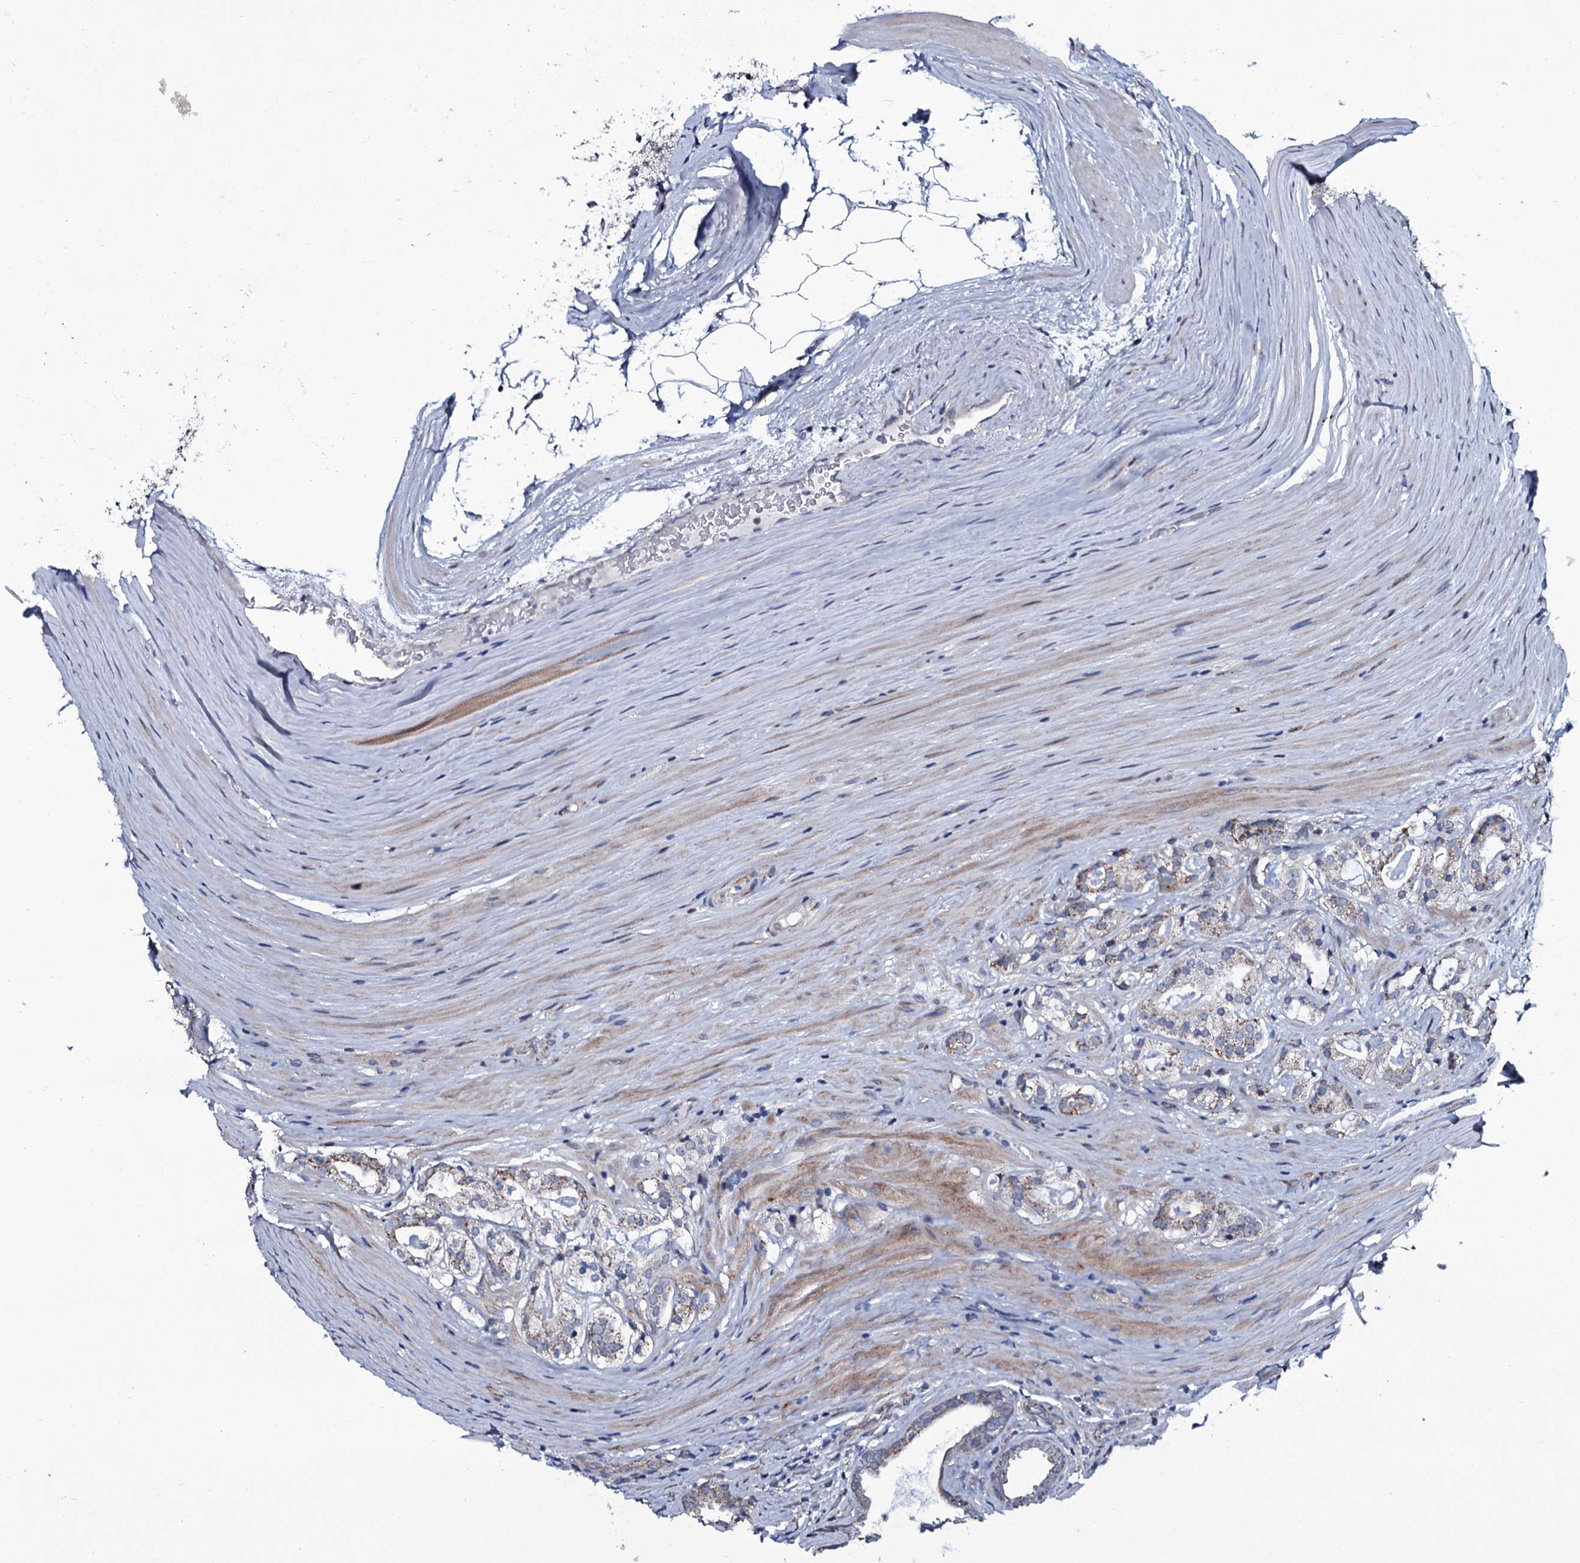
{"staining": {"intensity": "weak", "quantity": "25%-75%", "location": "cytoplasmic/membranous"}, "tissue": "prostate cancer", "cell_type": "Tumor cells", "image_type": "cancer", "snomed": [{"axis": "morphology", "description": "Adenocarcinoma, High grade"}, {"axis": "topography", "description": "Prostate"}], "caption": "Tumor cells display low levels of weak cytoplasmic/membranous expression in approximately 25%-75% of cells in human prostate cancer. Using DAB (3,3'-diaminobenzidine) (brown) and hematoxylin (blue) stains, captured at high magnification using brightfield microscopy.", "gene": "WIPF3", "patient": {"sex": "male", "age": 63}}